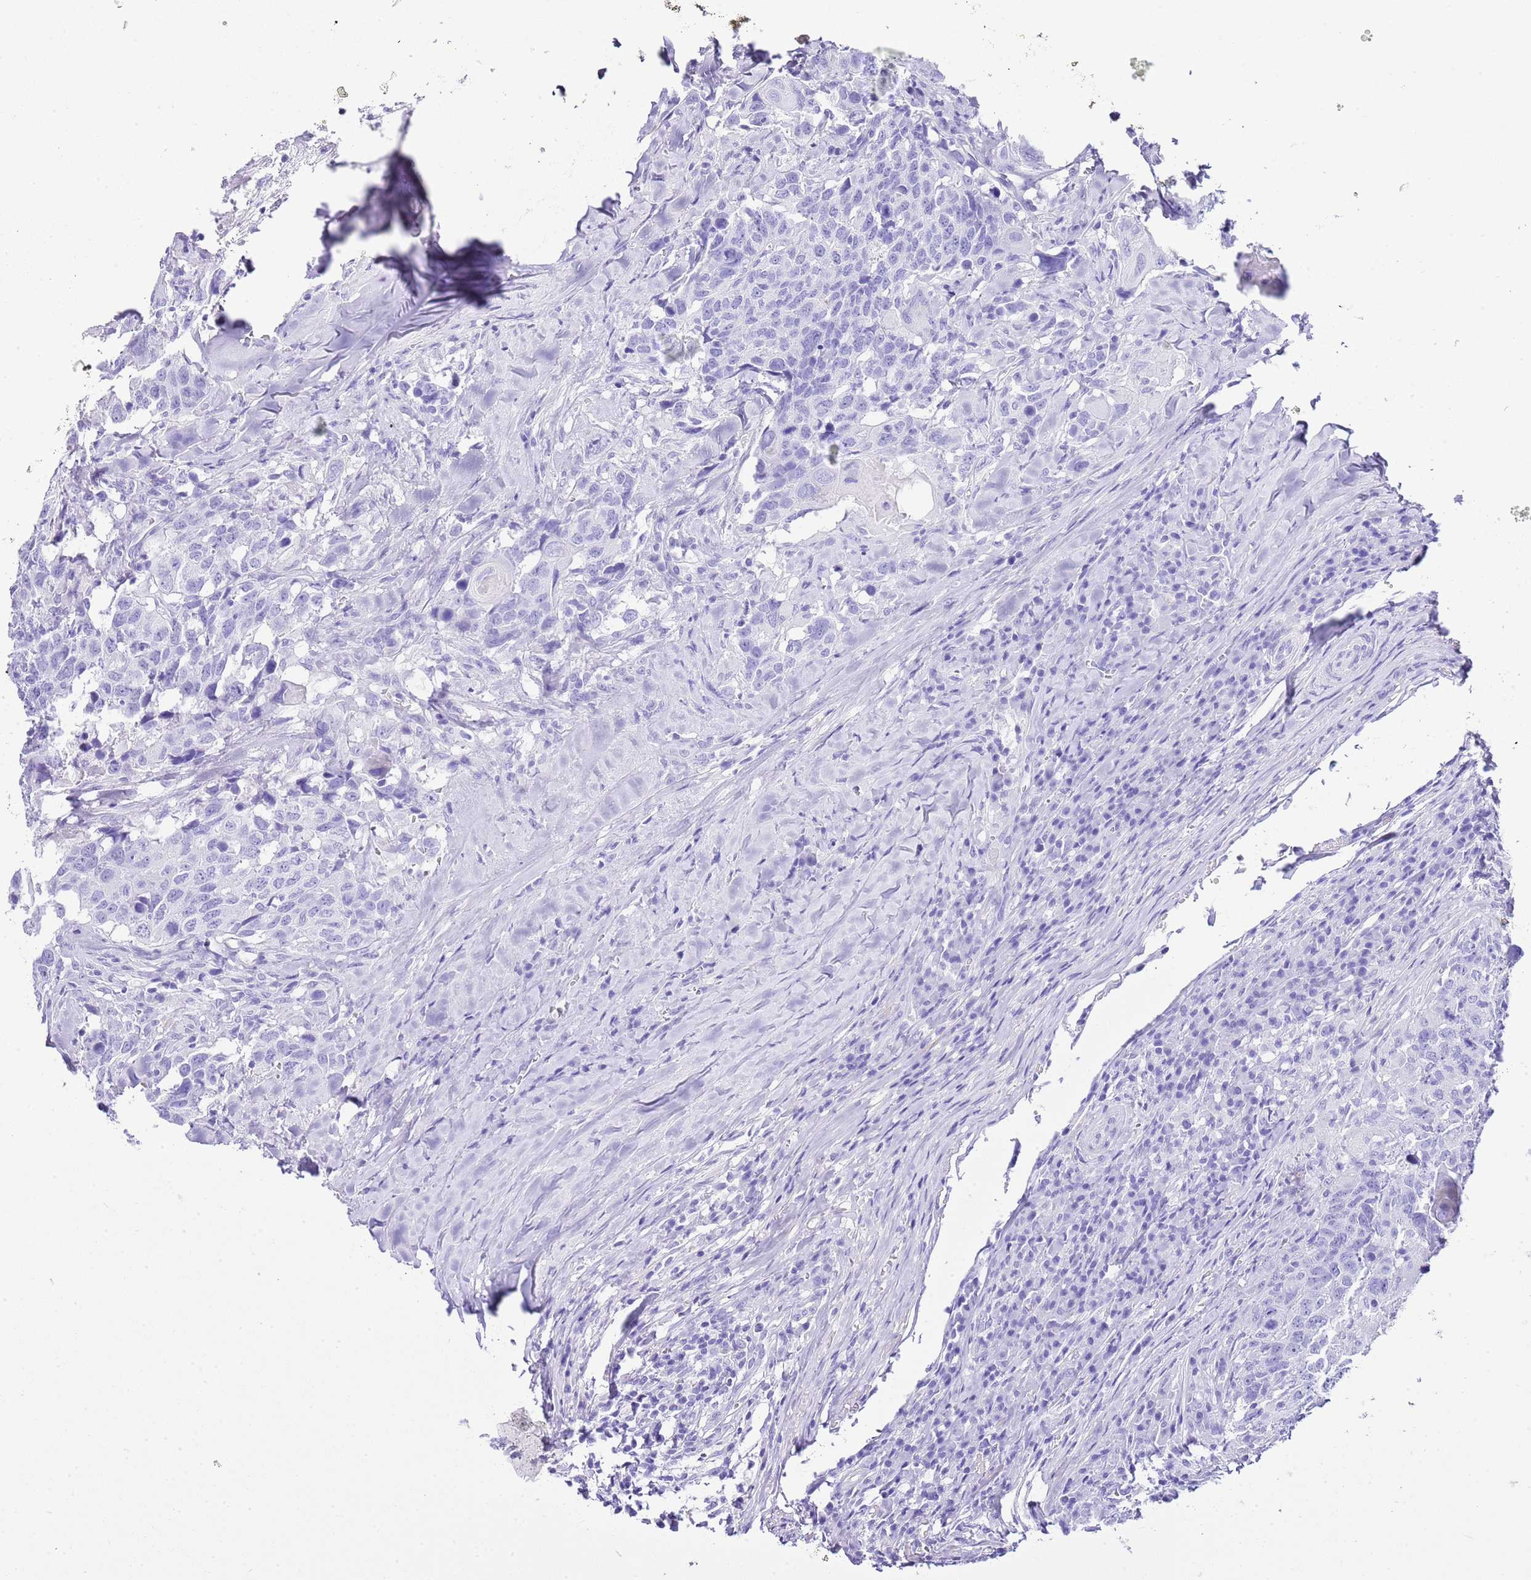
{"staining": {"intensity": "negative", "quantity": "none", "location": "none"}, "tissue": "head and neck cancer", "cell_type": "Tumor cells", "image_type": "cancer", "snomed": [{"axis": "morphology", "description": "Normal tissue, NOS"}, {"axis": "morphology", "description": "Squamous cell carcinoma, NOS"}, {"axis": "topography", "description": "Skeletal muscle"}, {"axis": "topography", "description": "Vascular tissue"}, {"axis": "topography", "description": "Peripheral nerve tissue"}, {"axis": "topography", "description": "Head-Neck"}], "caption": "This photomicrograph is of head and neck cancer (squamous cell carcinoma) stained with immunohistochemistry (IHC) to label a protein in brown with the nuclei are counter-stained blue. There is no expression in tumor cells.", "gene": "KCNC1", "patient": {"sex": "male", "age": 66}}